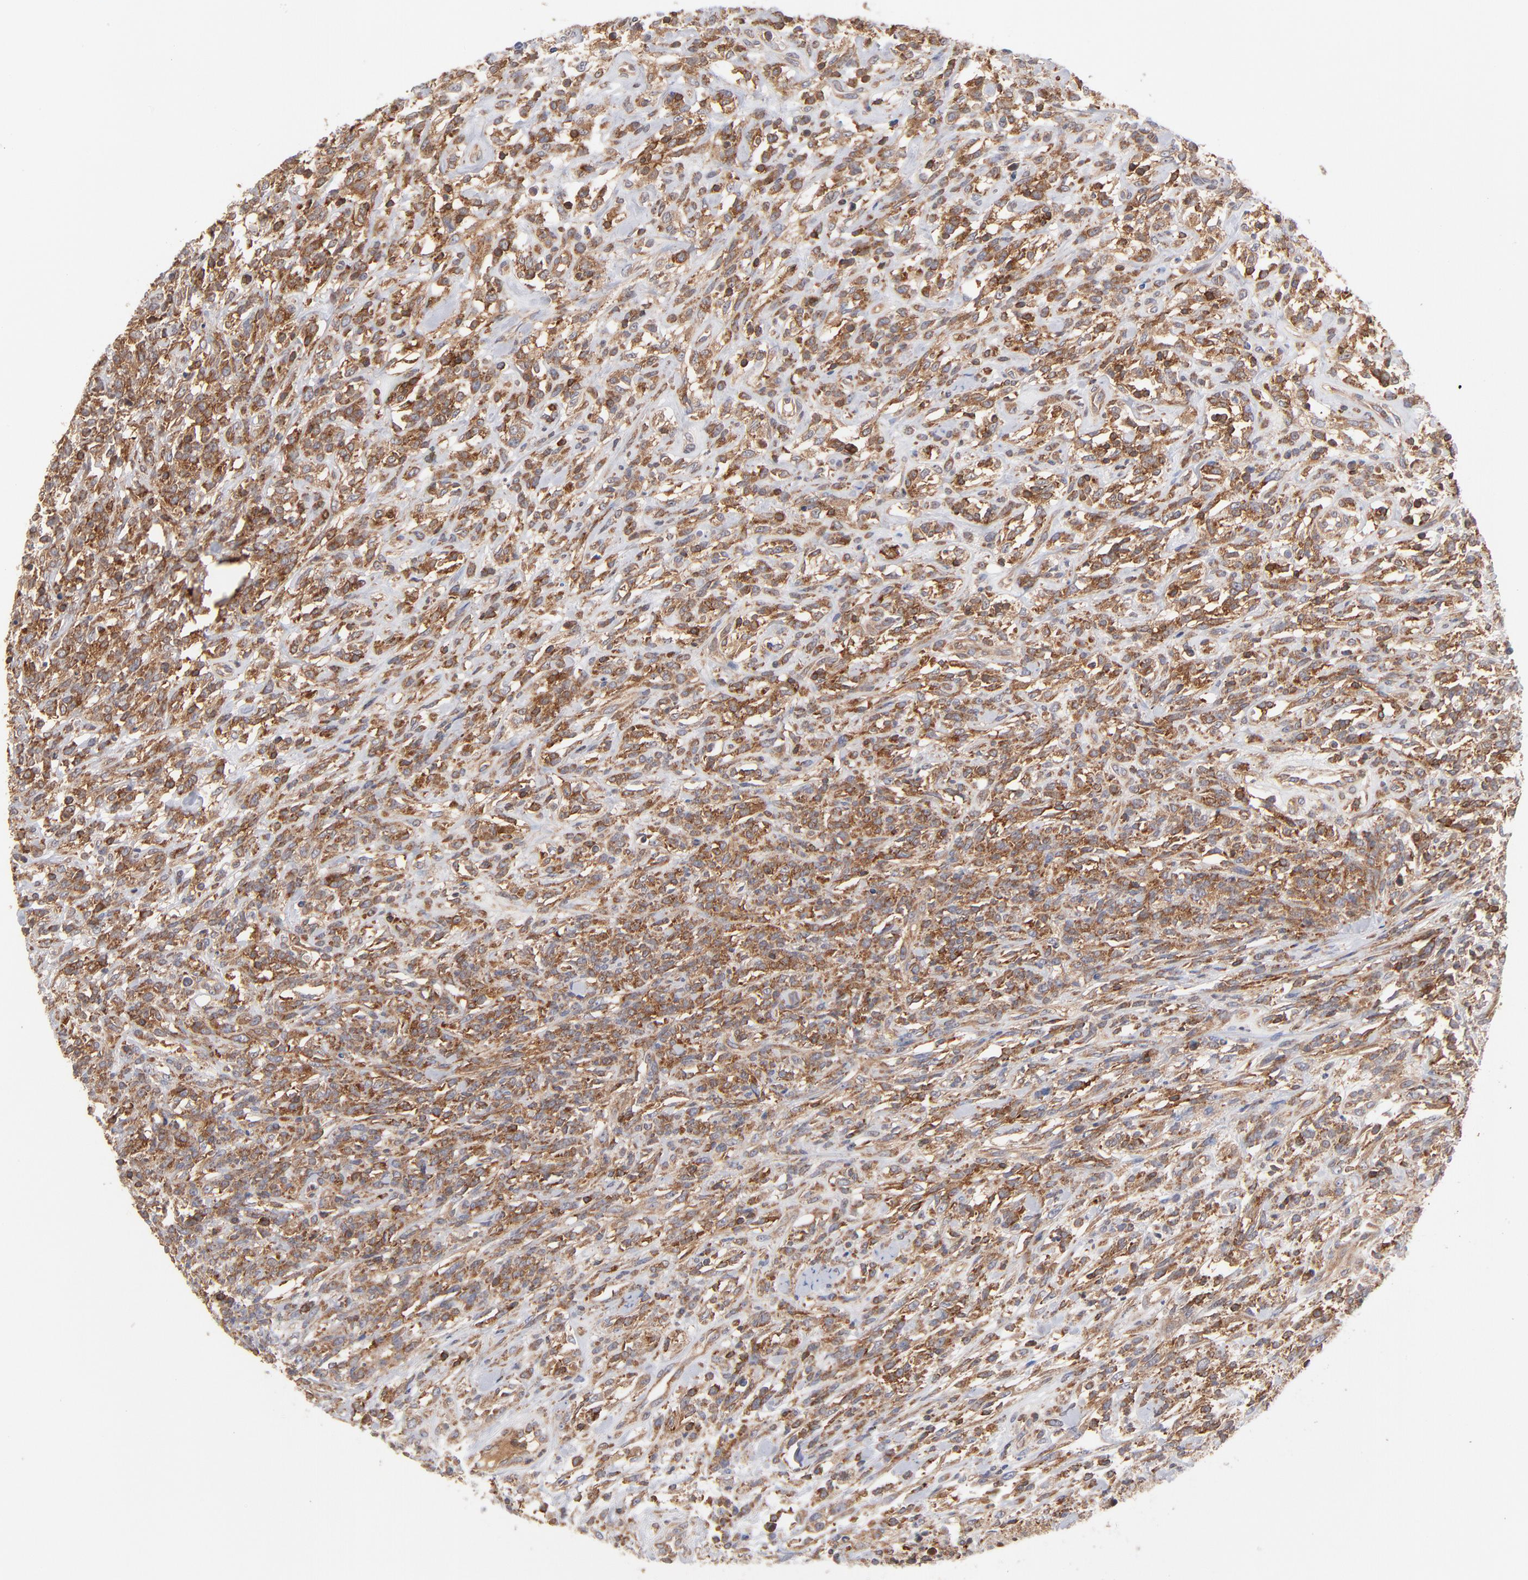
{"staining": {"intensity": "strong", "quantity": ">75%", "location": "cytoplasmic/membranous"}, "tissue": "lymphoma", "cell_type": "Tumor cells", "image_type": "cancer", "snomed": [{"axis": "morphology", "description": "Malignant lymphoma, non-Hodgkin's type, High grade"}, {"axis": "topography", "description": "Lymph node"}], "caption": "This is a photomicrograph of immunohistochemistry (IHC) staining of lymphoma, which shows strong expression in the cytoplasmic/membranous of tumor cells.", "gene": "WIPF1", "patient": {"sex": "female", "age": 73}}